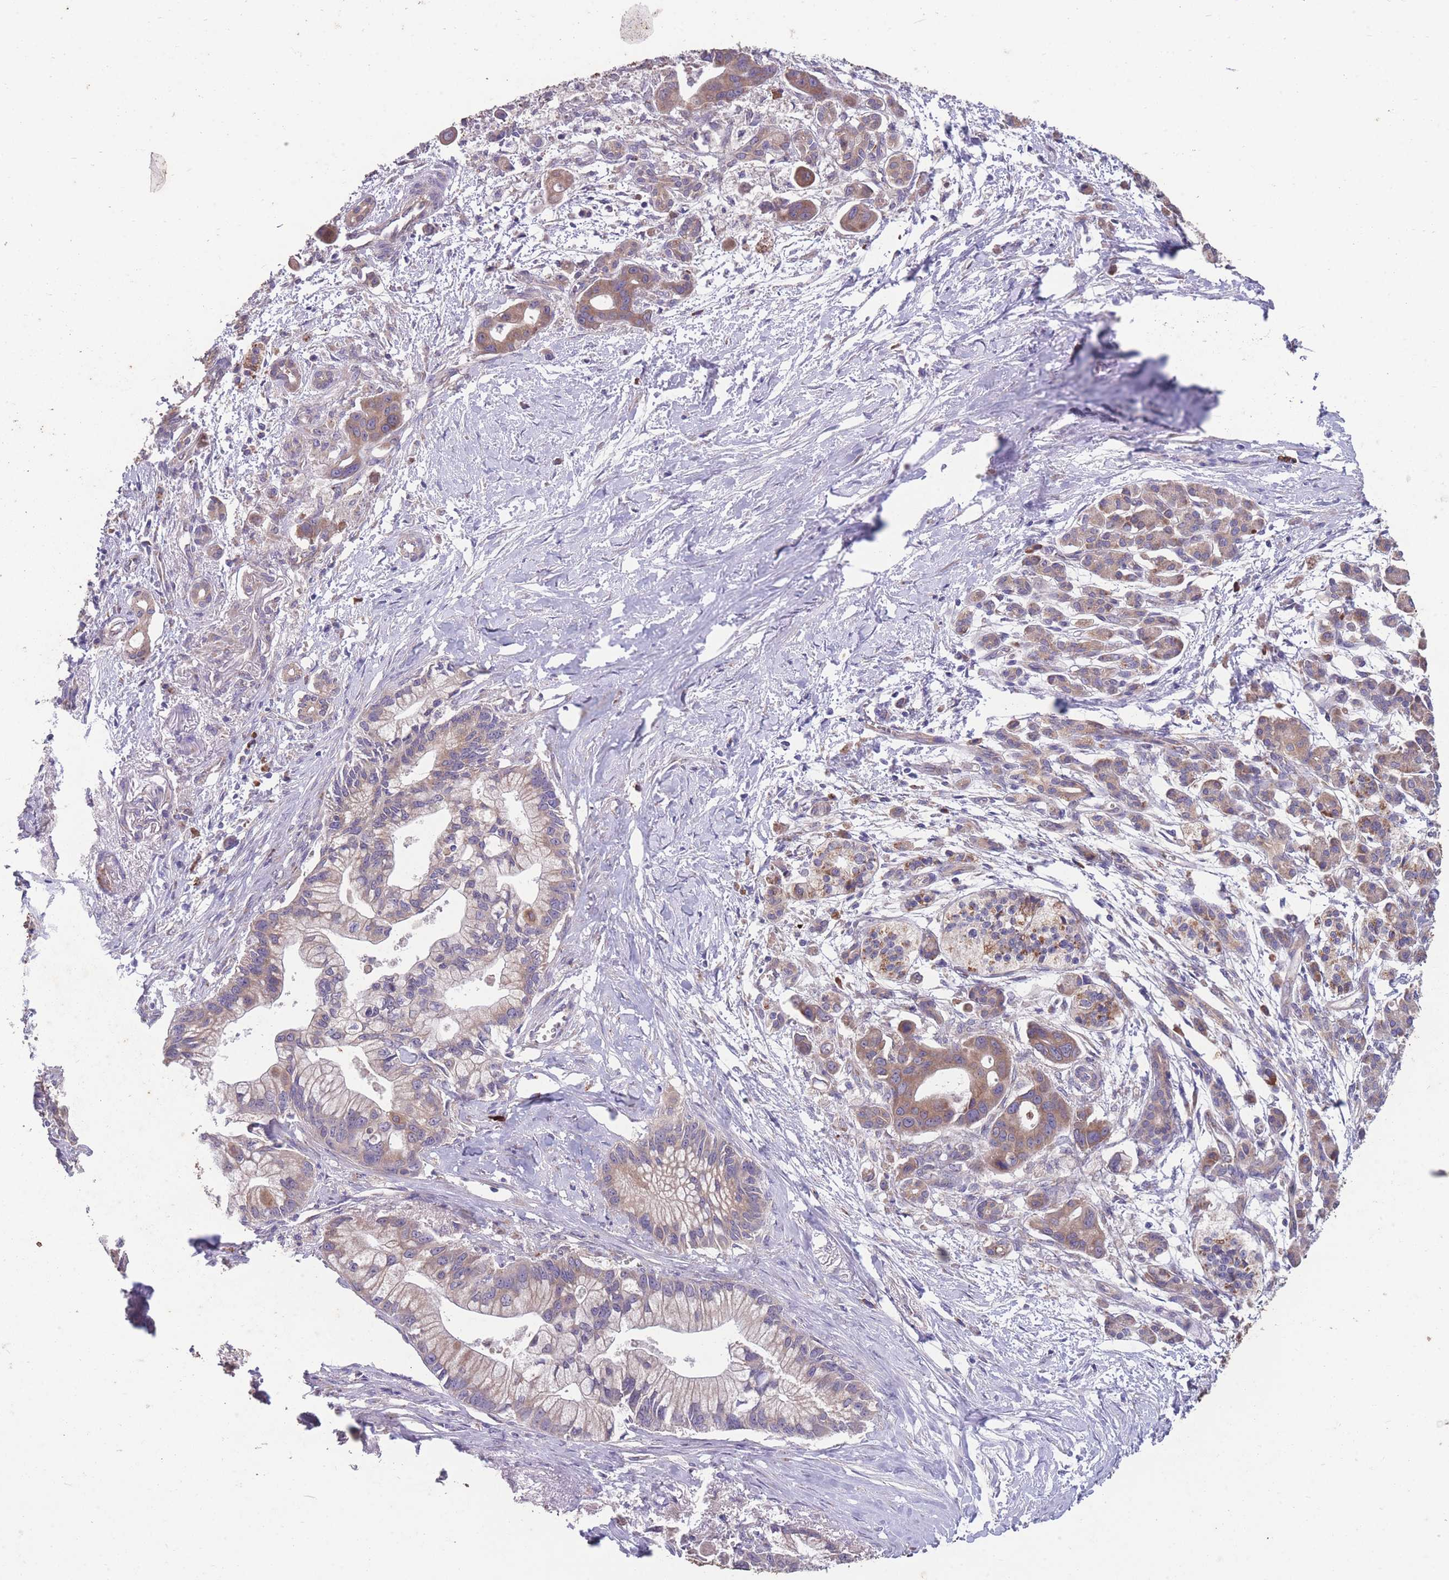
{"staining": {"intensity": "moderate", "quantity": "25%-75%", "location": "cytoplasmic/membranous"}, "tissue": "pancreatic cancer", "cell_type": "Tumor cells", "image_type": "cancer", "snomed": [{"axis": "morphology", "description": "Adenocarcinoma, NOS"}, {"axis": "topography", "description": "Pancreas"}], "caption": "Moderate cytoplasmic/membranous expression is appreciated in about 25%-75% of tumor cells in pancreatic adenocarcinoma. The staining was performed using DAB, with brown indicating positive protein expression. Nuclei are stained blue with hematoxylin.", "gene": "STIM2", "patient": {"sex": "male", "age": 68}}